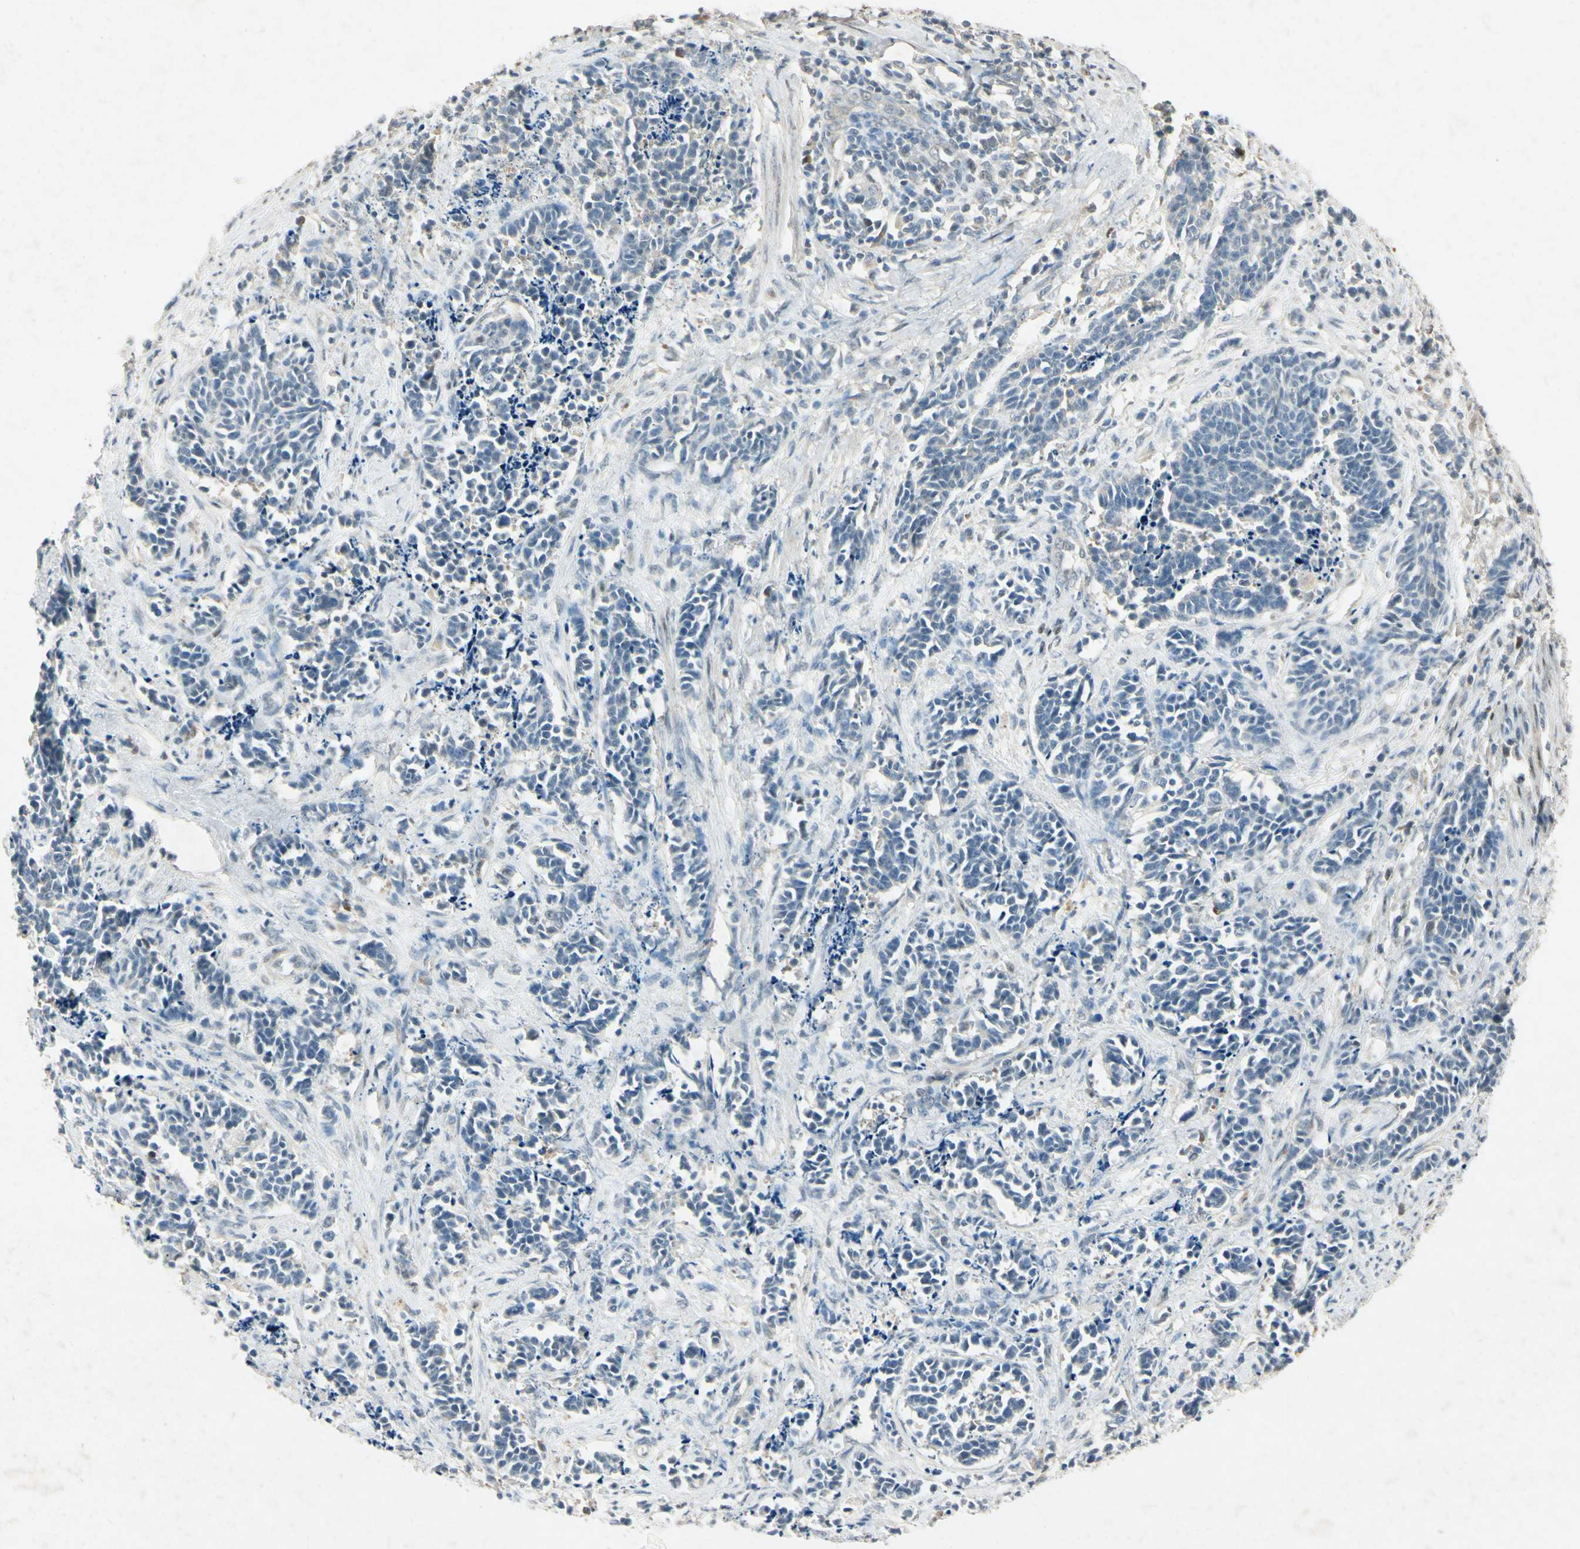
{"staining": {"intensity": "negative", "quantity": "none", "location": "none"}, "tissue": "cervical cancer", "cell_type": "Tumor cells", "image_type": "cancer", "snomed": [{"axis": "morphology", "description": "Squamous cell carcinoma, NOS"}, {"axis": "topography", "description": "Cervix"}], "caption": "Tumor cells show no significant protein staining in cervical squamous cell carcinoma. (DAB IHC, high magnification).", "gene": "HSPA1B", "patient": {"sex": "female", "age": 35}}